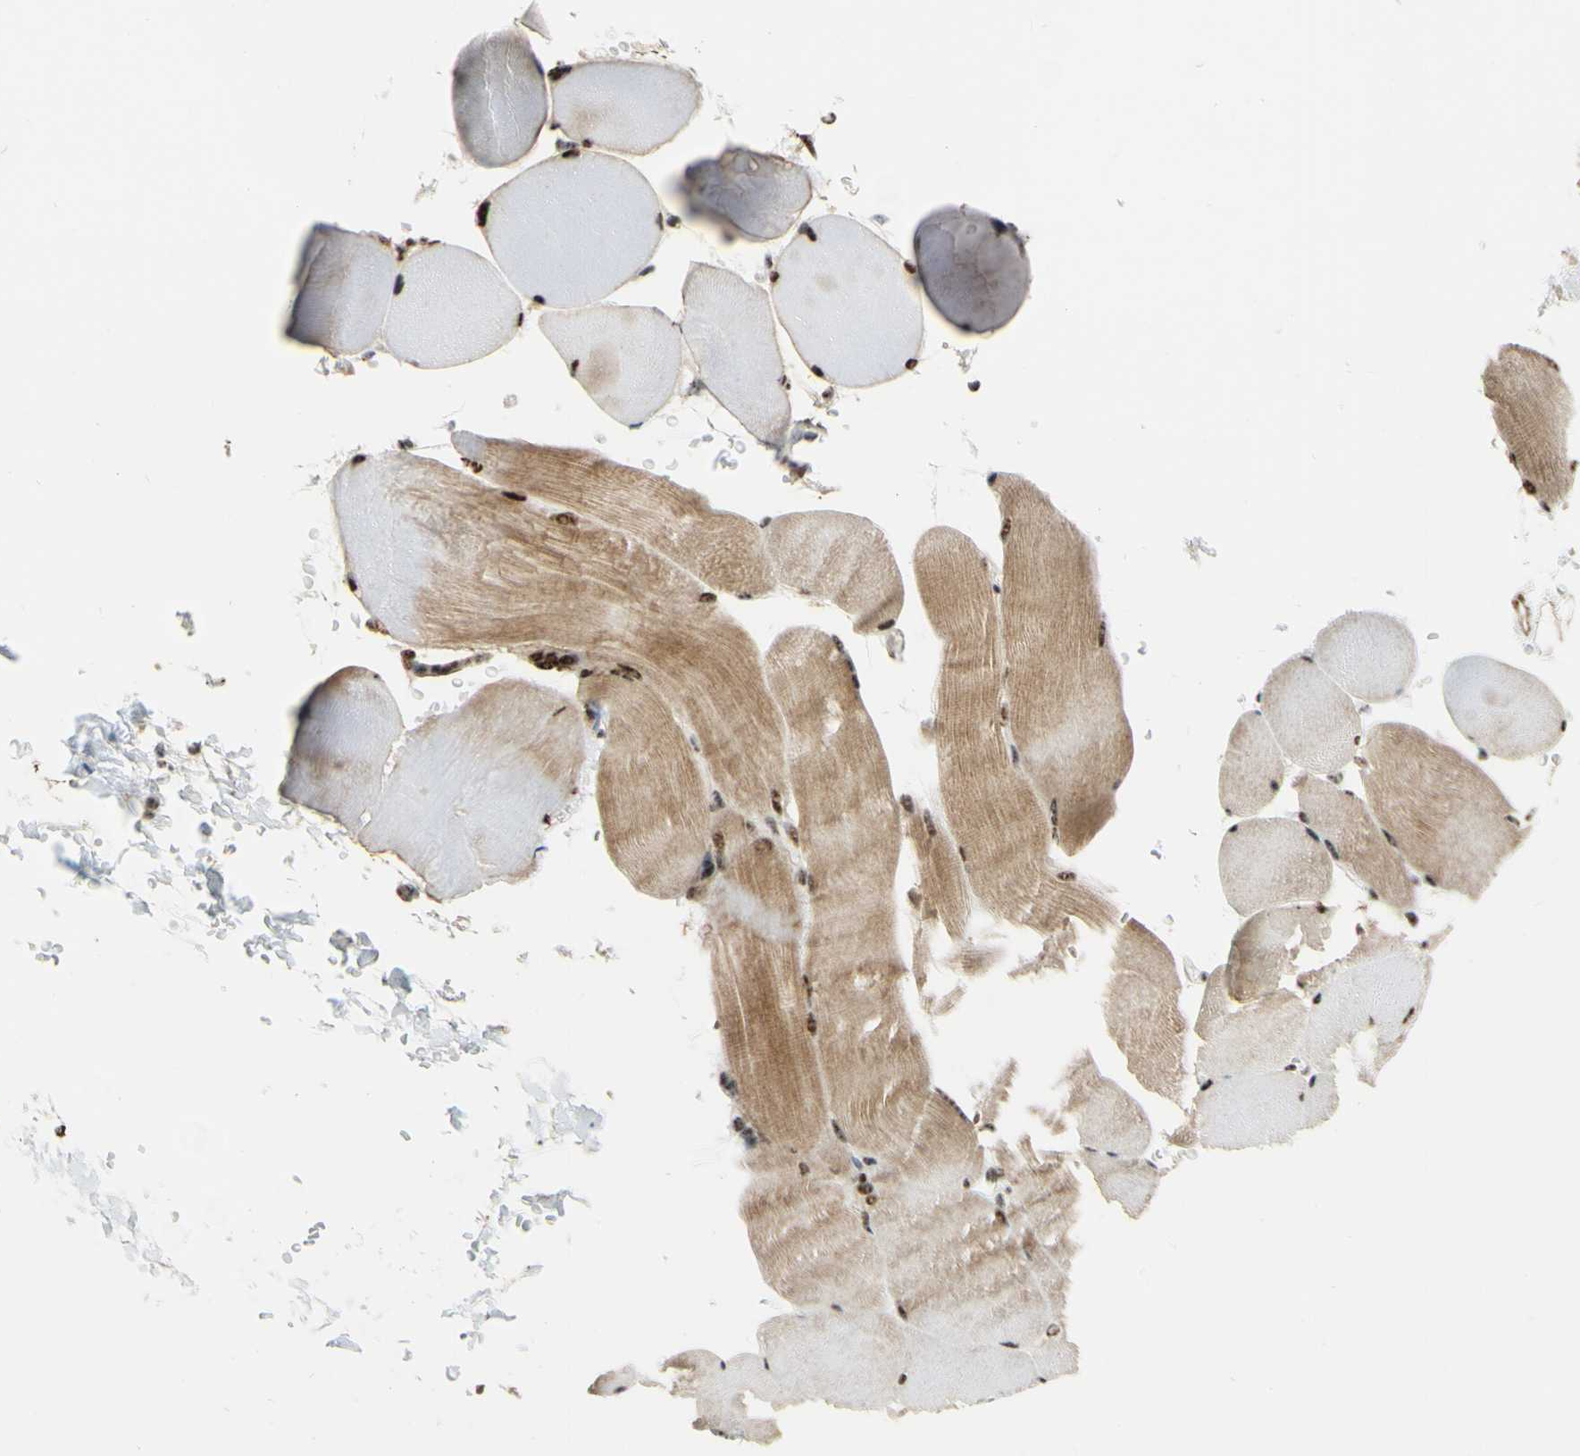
{"staining": {"intensity": "moderate", "quantity": ">75%", "location": "cytoplasmic/membranous,nuclear"}, "tissue": "skeletal muscle", "cell_type": "Myocytes", "image_type": "normal", "snomed": [{"axis": "morphology", "description": "Normal tissue, NOS"}, {"axis": "topography", "description": "Skin"}, {"axis": "topography", "description": "Skeletal muscle"}], "caption": "Immunohistochemistry (IHC) image of benign skeletal muscle: human skeletal muscle stained using immunohistochemistry (IHC) shows medium levels of moderate protein expression localized specifically in the cytoplasmic/membranous,nuclear of myocytes, appearing as a cytoplasmic/membranous,nuclear brown color.", "gene": "SAP18", "patient": {"sex": "male", "age": 83}}